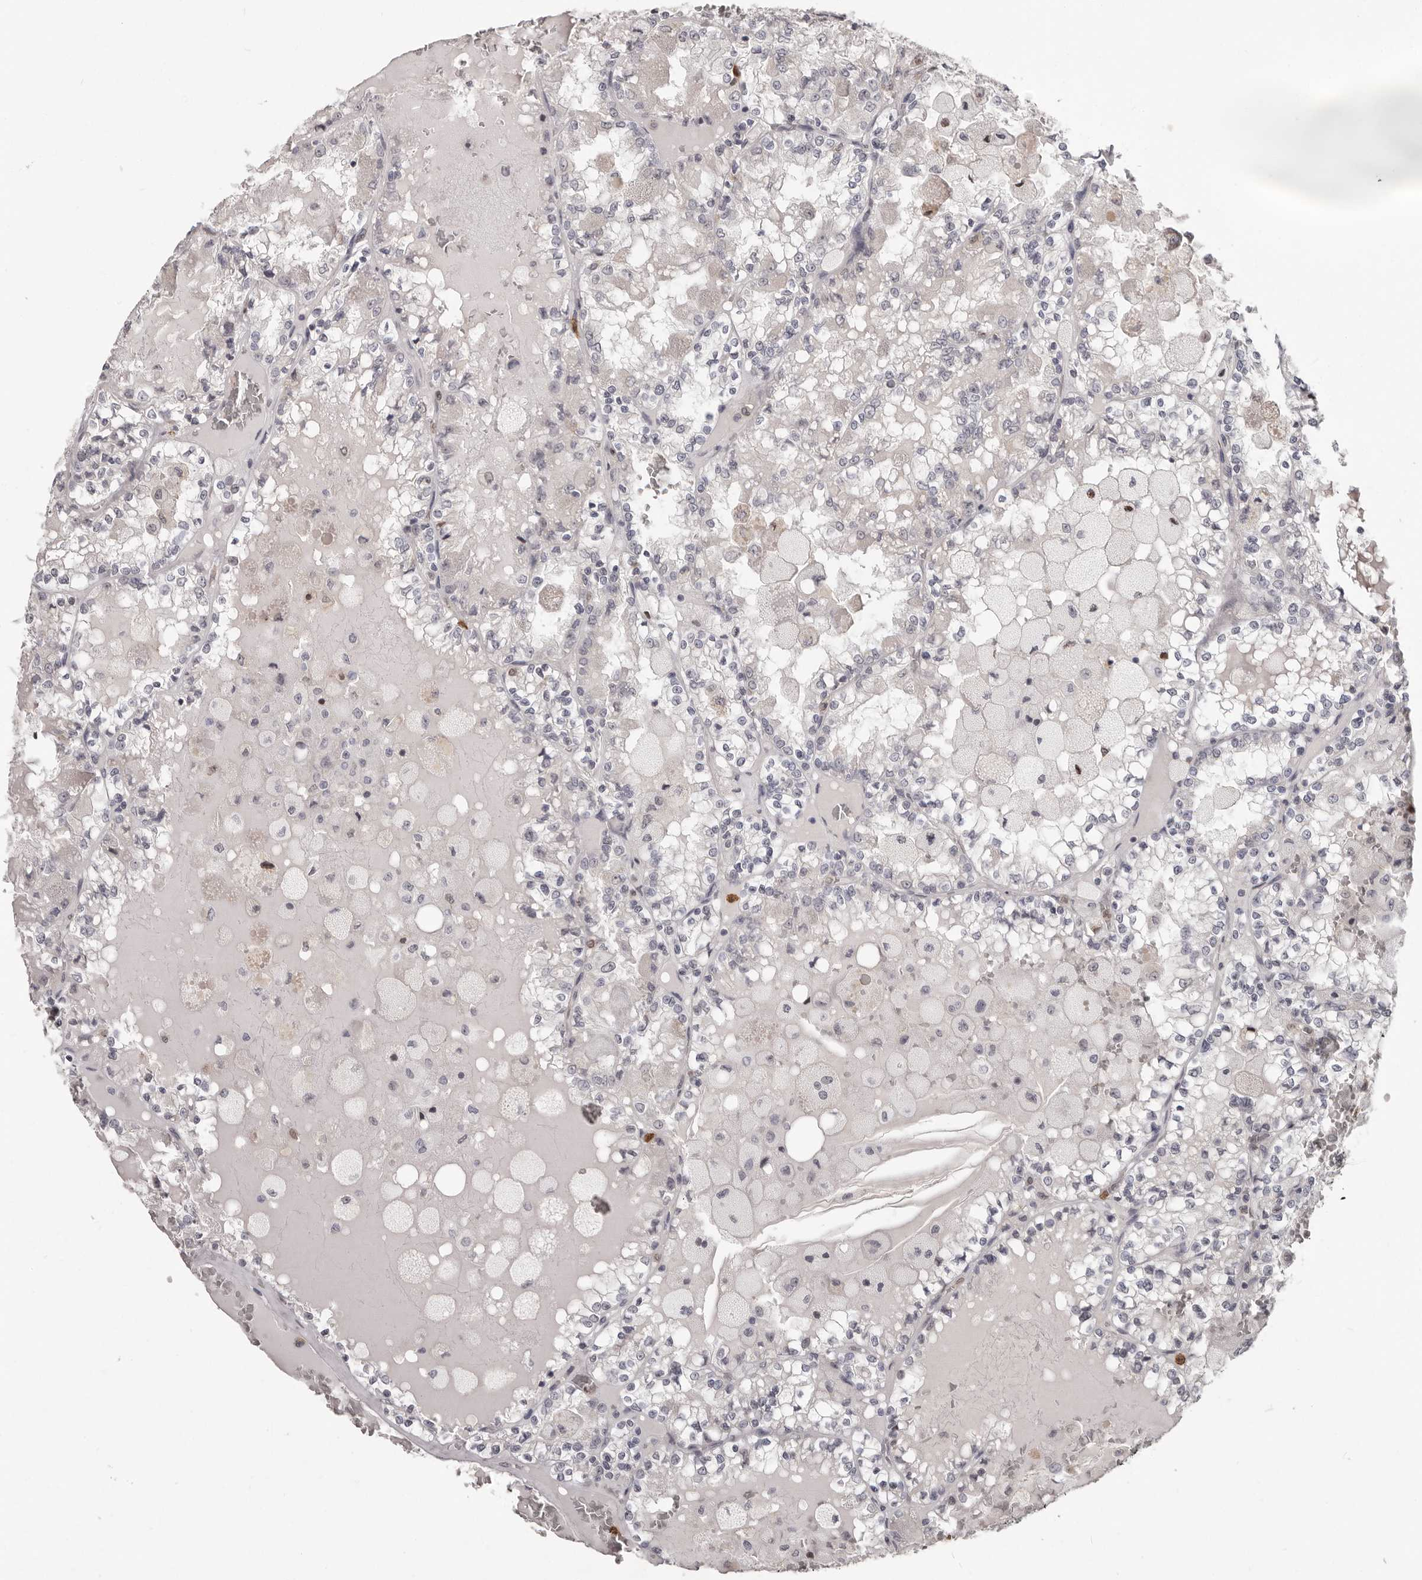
{"staining": {"intensity": "negative", "quantity": "none", "location": "none"}, "tissue": "renal cancer", "cell_type": "Tumor cells", "image_type": "cancer", "snomed": [{"axis": "morphology", "description": "Adenocarcinoma, NOS"}, {"axis": "topography", "description": "Kidney"}], "caption": "This is a histopathology image of IHC staining of renal cancer (adenocarcinoma), which shows no positivity in tumor cells. (IHC, brightfield microscopy, high magnification).", "gene": "GPR157", "patient": {"sex": "female", "age": 56}}